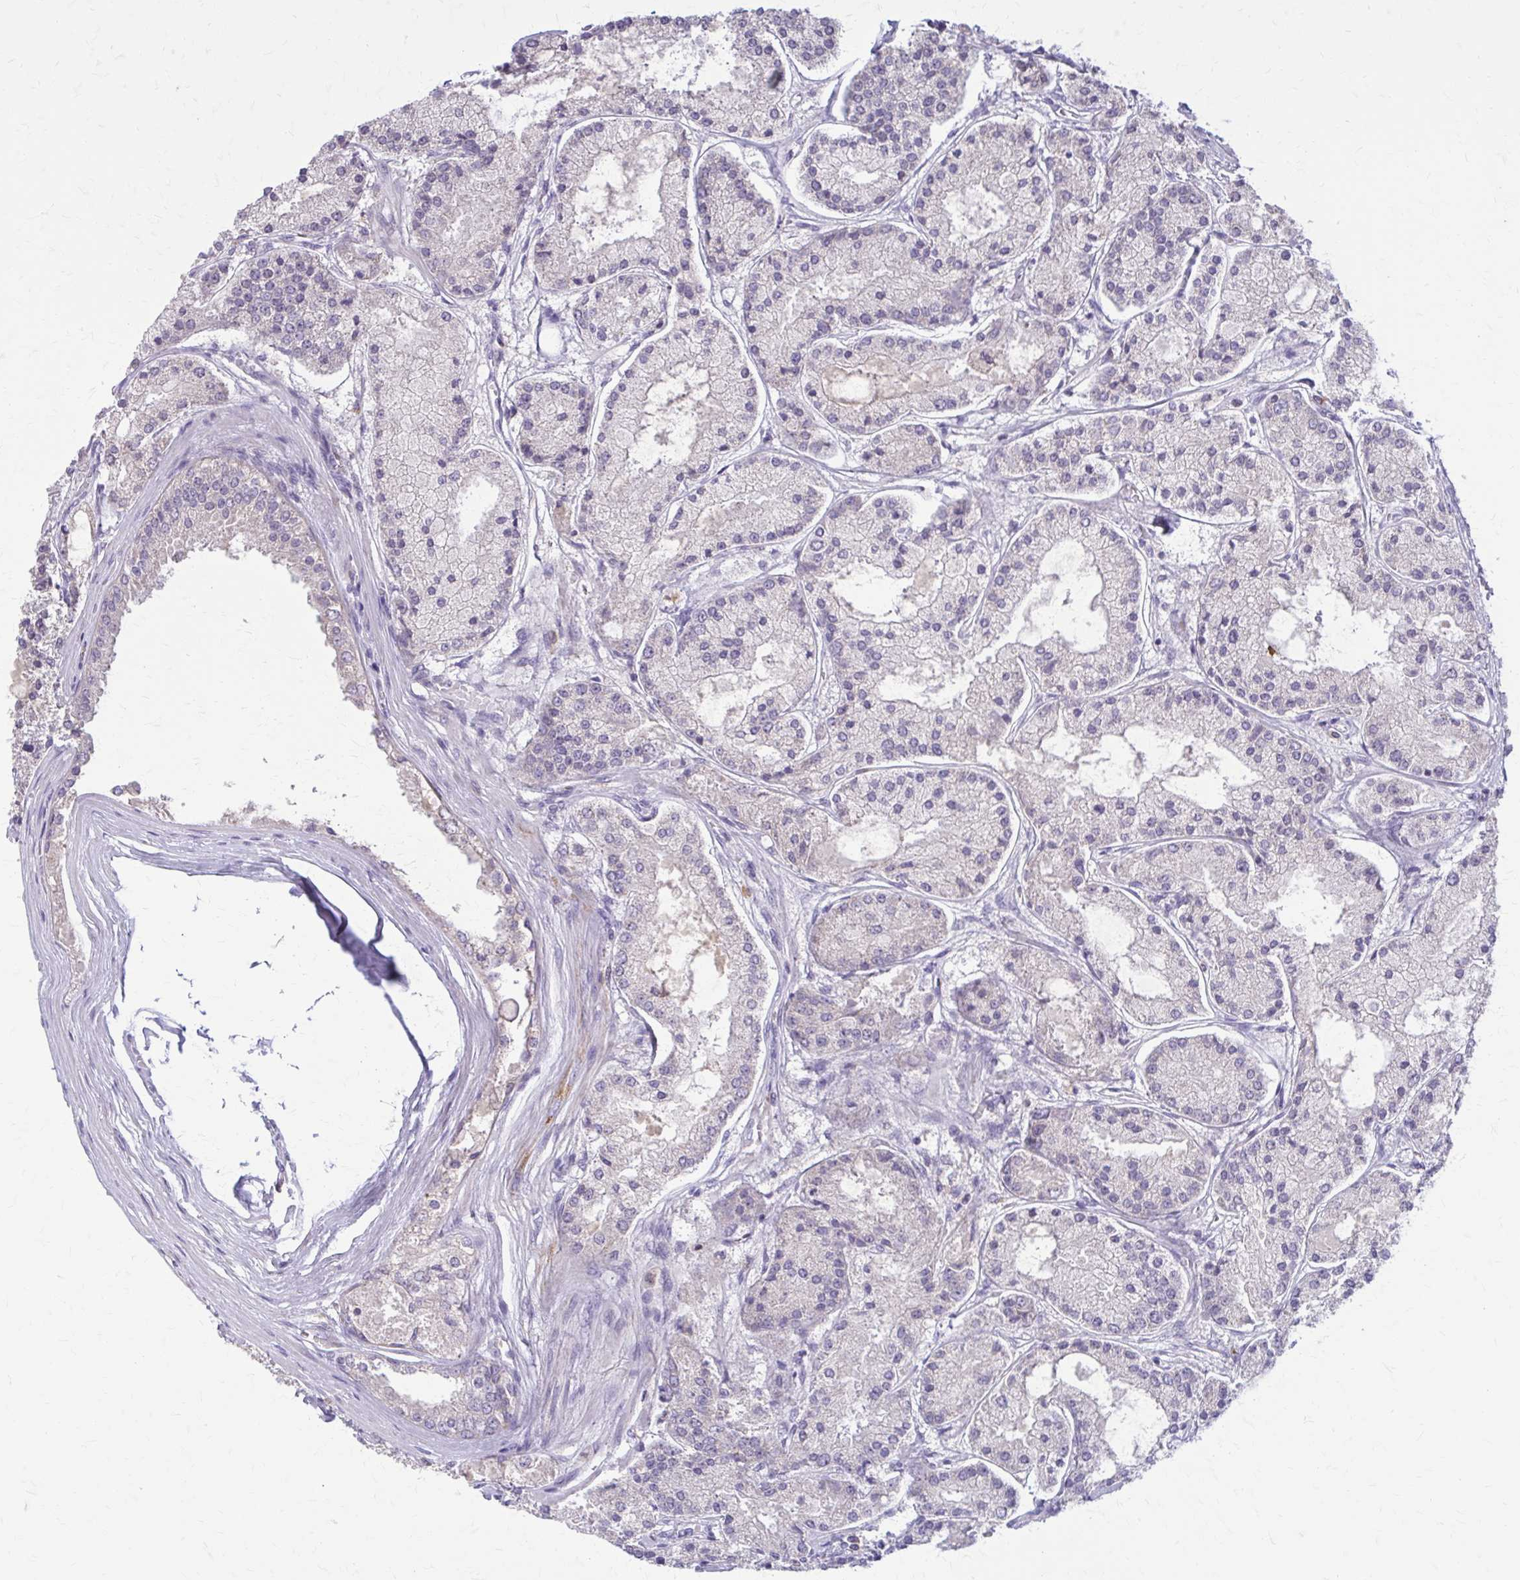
{"staining": {"intensity": "negative", "quantity": "none", "location": "none"}, "tissue": "prostate cancer", "cell_type": "Tumor cells", "image_type": "cancer", "snomed": [{"axis": "morphology", "description": "Adenocarcinoma, High grade"}, {"axis": "topography", "description": "Prostate"}], "caption": "High magnification brightfield microscopy of prostate cancer stained with DAB (3,3'-diaminobenzidine) (brown) and counterstained with hematoxylin (blue): tumor cells show no significant positivity.", "gene": "NRBF2", "patient": {"sex": "male", "age": 67}}